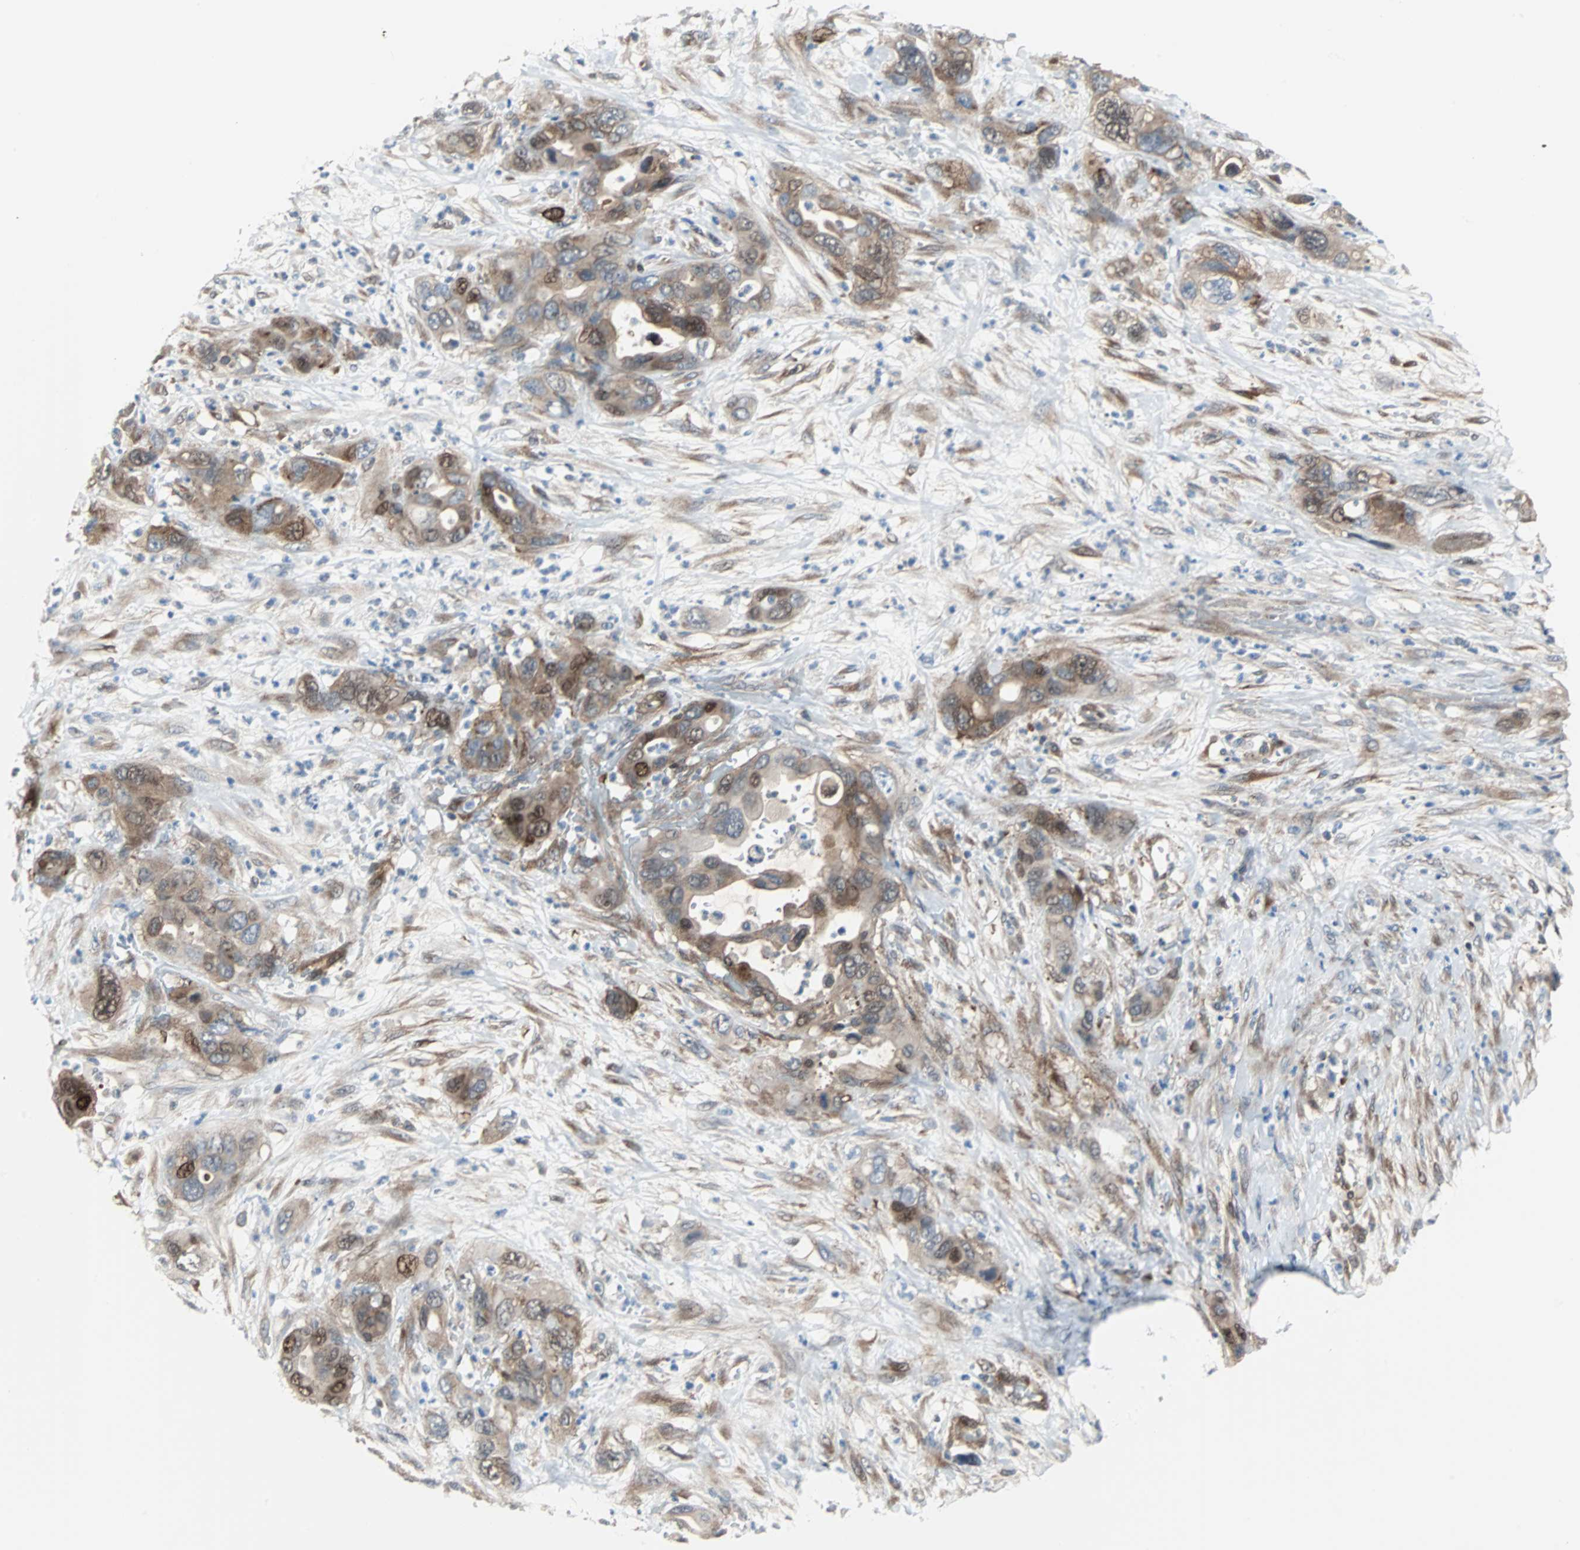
{"staining": {"intensity": "moderate", "quantity": ">75%", "location": "cytoplasmic/membranous,nuclear"}, "tissue": "pancreatic cancer", "cell_type": "Tumor cells", "image_type": "cancer", "snomed": [{"axis": "morphology", "description": "Adenocarcinoma, NOS"}, {"axis": "topography", "description": "Pancreas"}], "caption": "IHC micrograph of neoplastic tissue: adenocarcinoma (pancreatic) stained using IHC shows medium levels of moderate protein expression localized specifically in the cytoplasmic/membranous and nuclear of tumor cells, appearing as a cytoplasmic/membranous and nuclear brown color.", "gene": "RELA", "patient": {"sex": "female", "age": 71}}